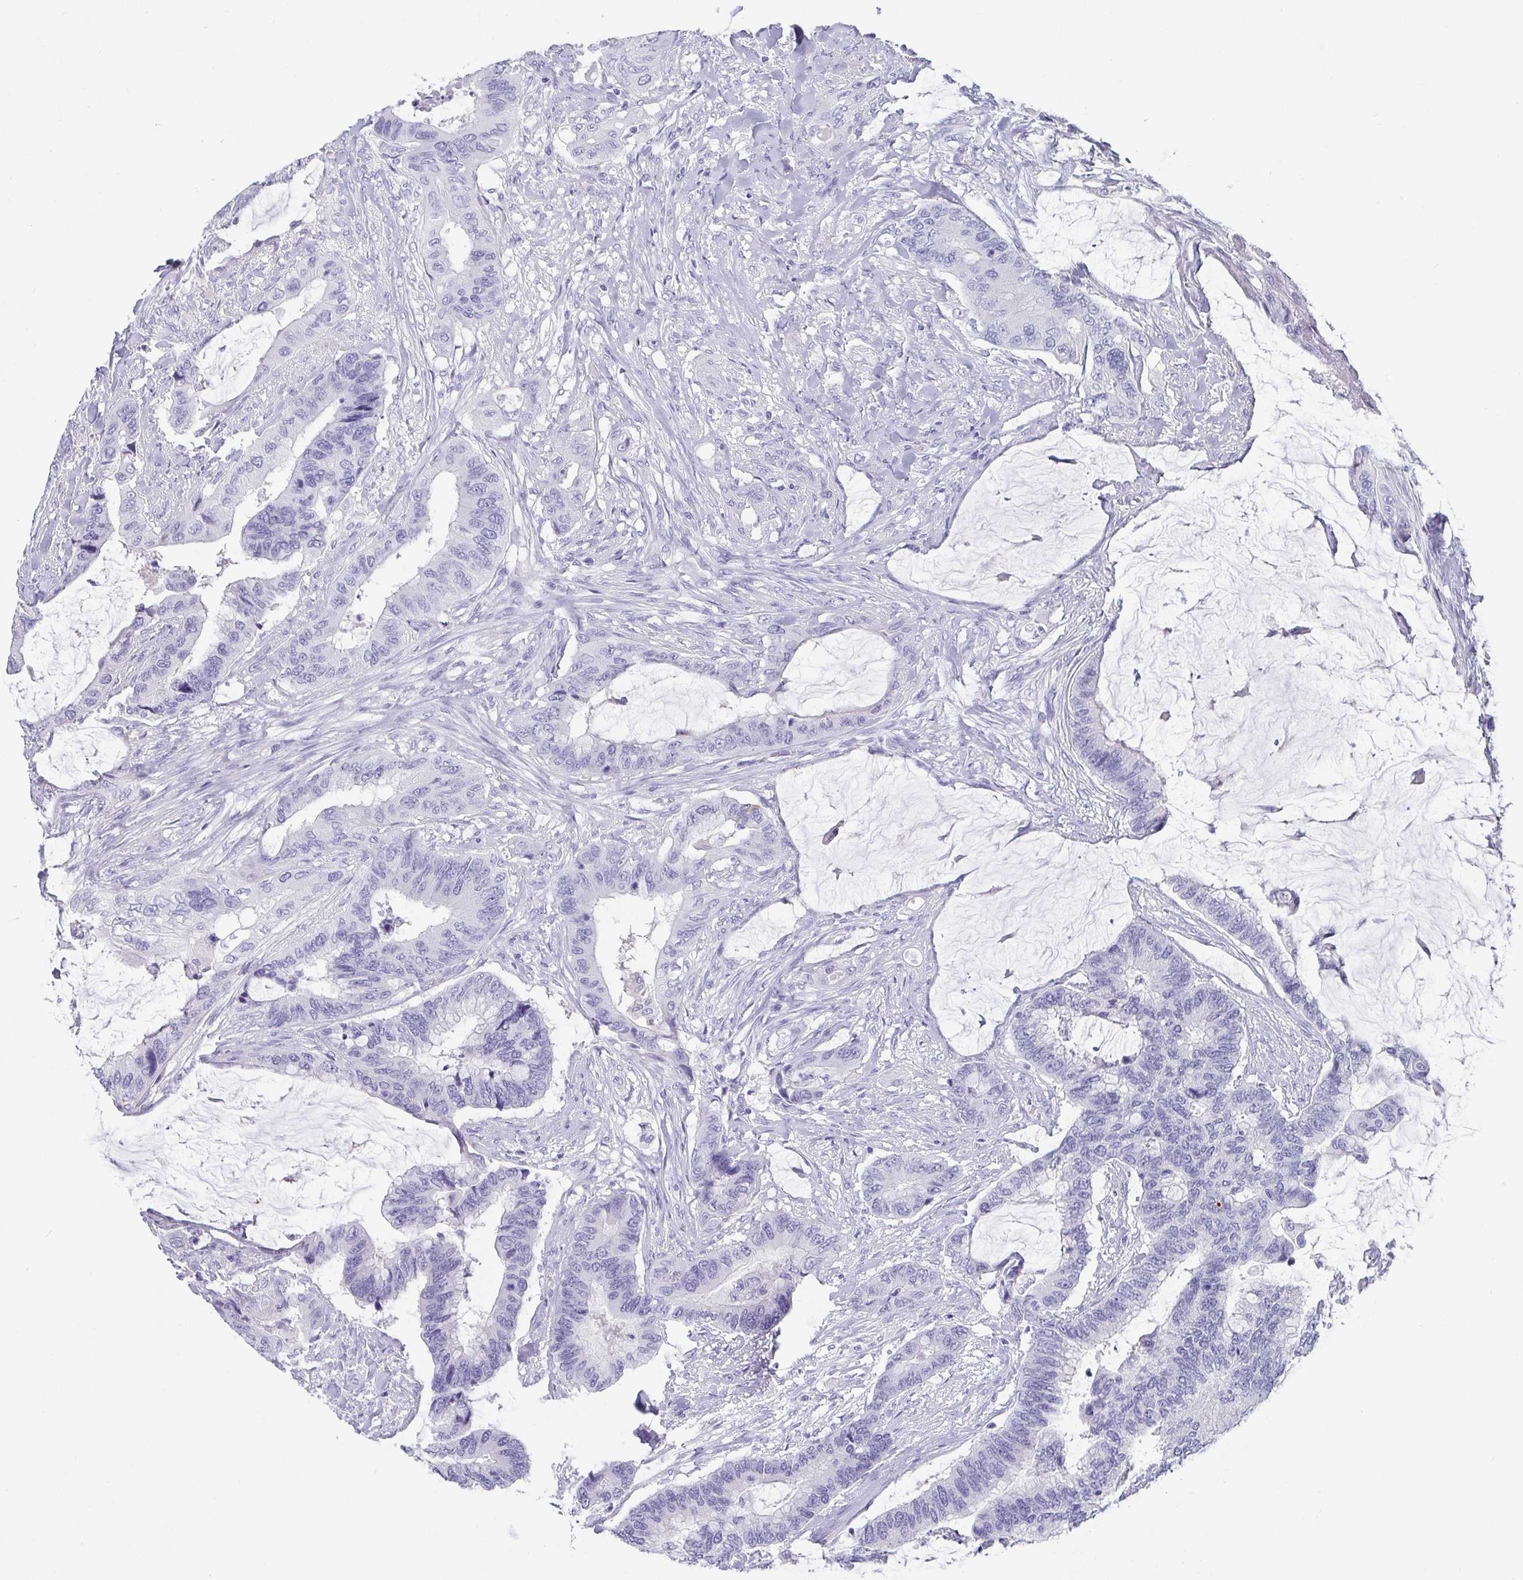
{"staining": {"intensity": "negative", "quantity": "none", "location": "none"}, "tissue": "colorectal cancer", "cell_type": "Tumor cells", "image_type": "cancer", "snomed": [{"axis": "morphology", "description": "Adenocarcinoma, NOS"}, {"axis": "topography", "description": "Rectum"}], "caption": "Colorectal adenocarcinoma was stained to show a protein in brown. There is no significant staining in tumor cells. The staining was performed using DAB (3,3'-diaminobenzidine) to visualize the protein expression in brown, while the nuclei were stained in blue with hematoxylin (Magnification: 20x).", "gene": "SCGN", "patient": {"sex": "female", "age": 59}}